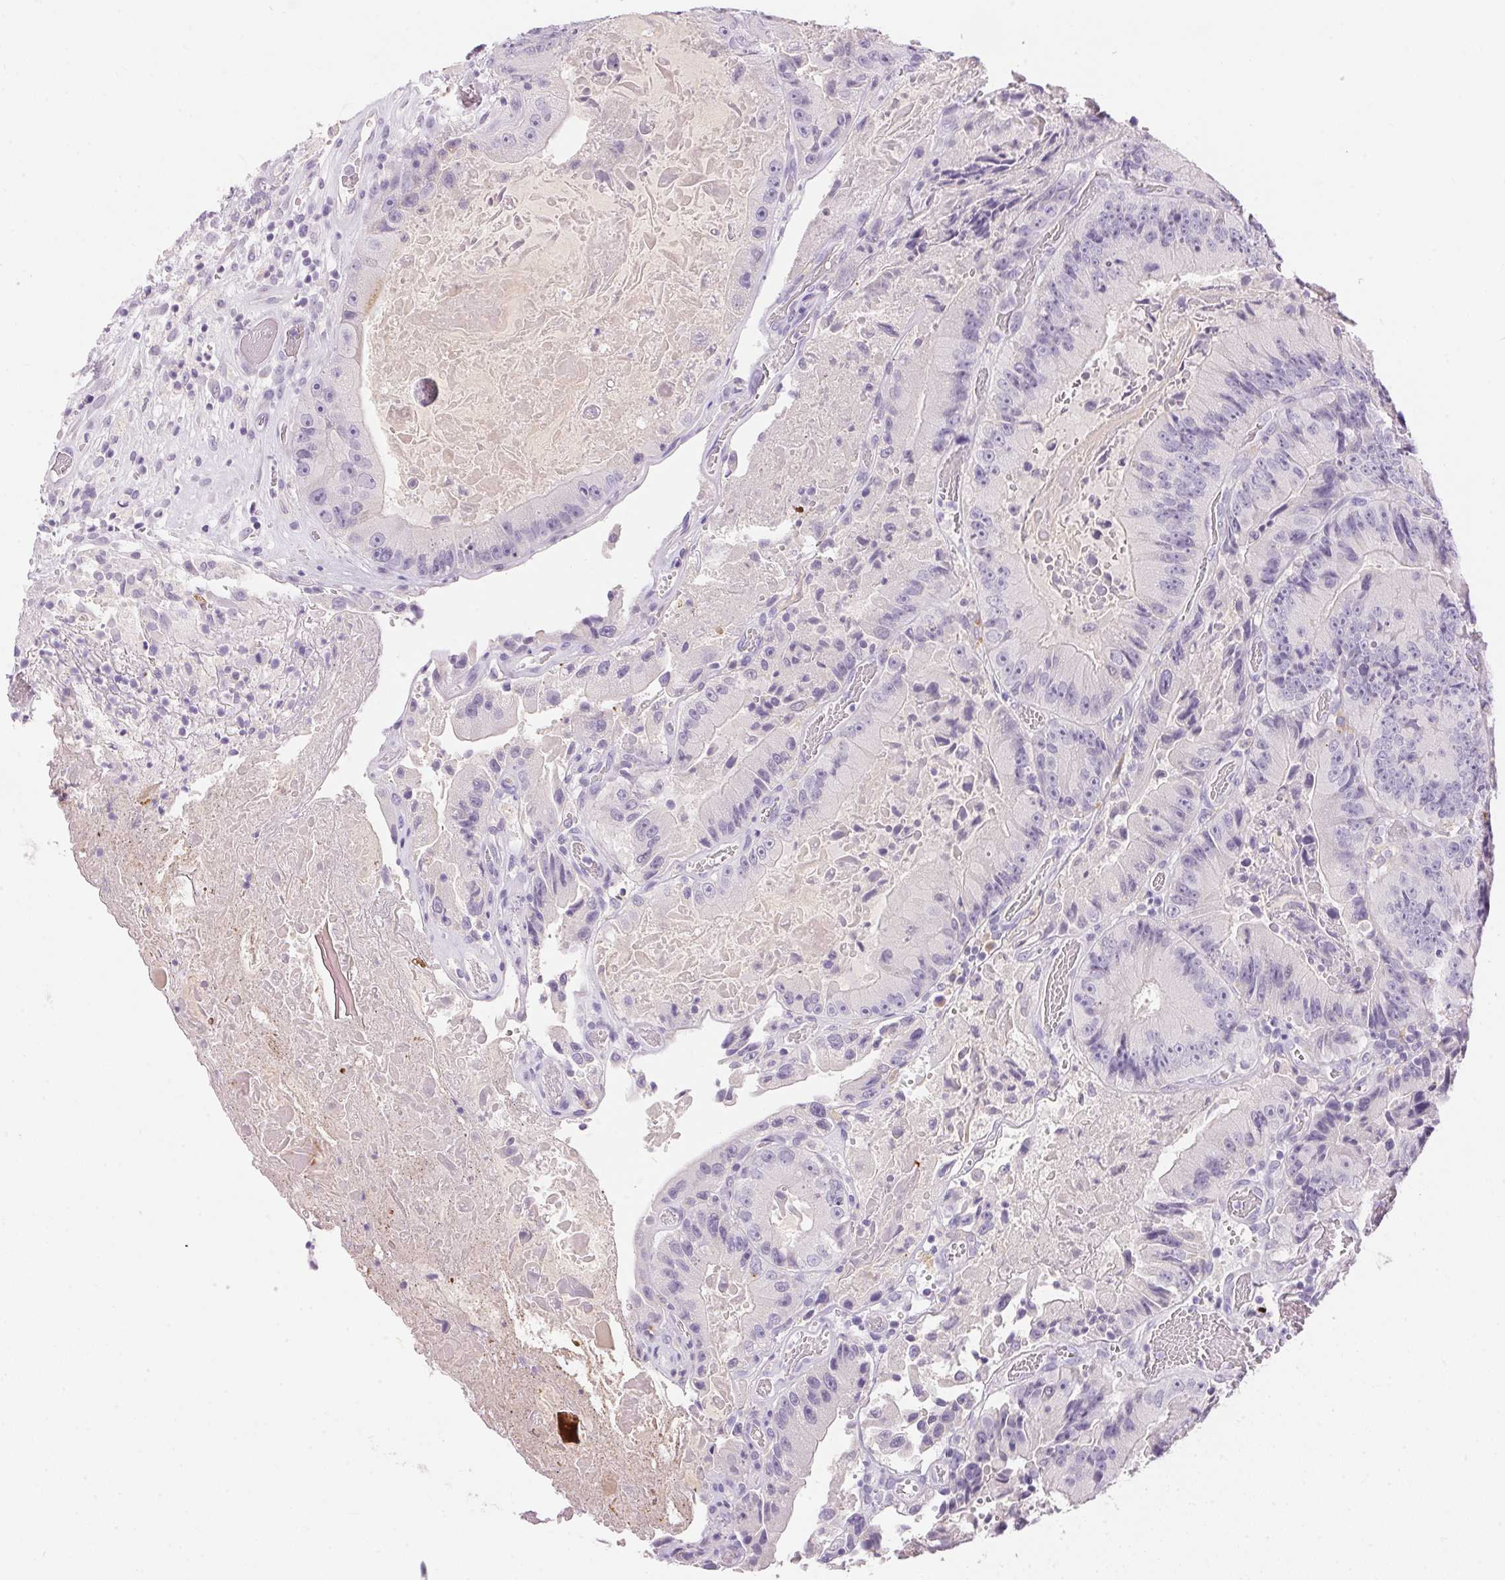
{"staining": {"intensity": "negative", "quantity": "none", "location": "none"}, "tissue": "colorectal cancer", "cell_type": "Tumor cells", "image_type": "cancer", "snomed": [{"axis": "morphology", "description": "Adenocarcinoma, NOS"}, {"axis": "topography", "description": "Colon"}], "caption": "This is an immunohistochemistry (IHC) histopathology image of human colorectal adenocarcinoma. There is no staining in tumor cells.", "gene": "PNLIPRP3", "patient": {"sex": "female", "age": 86}}